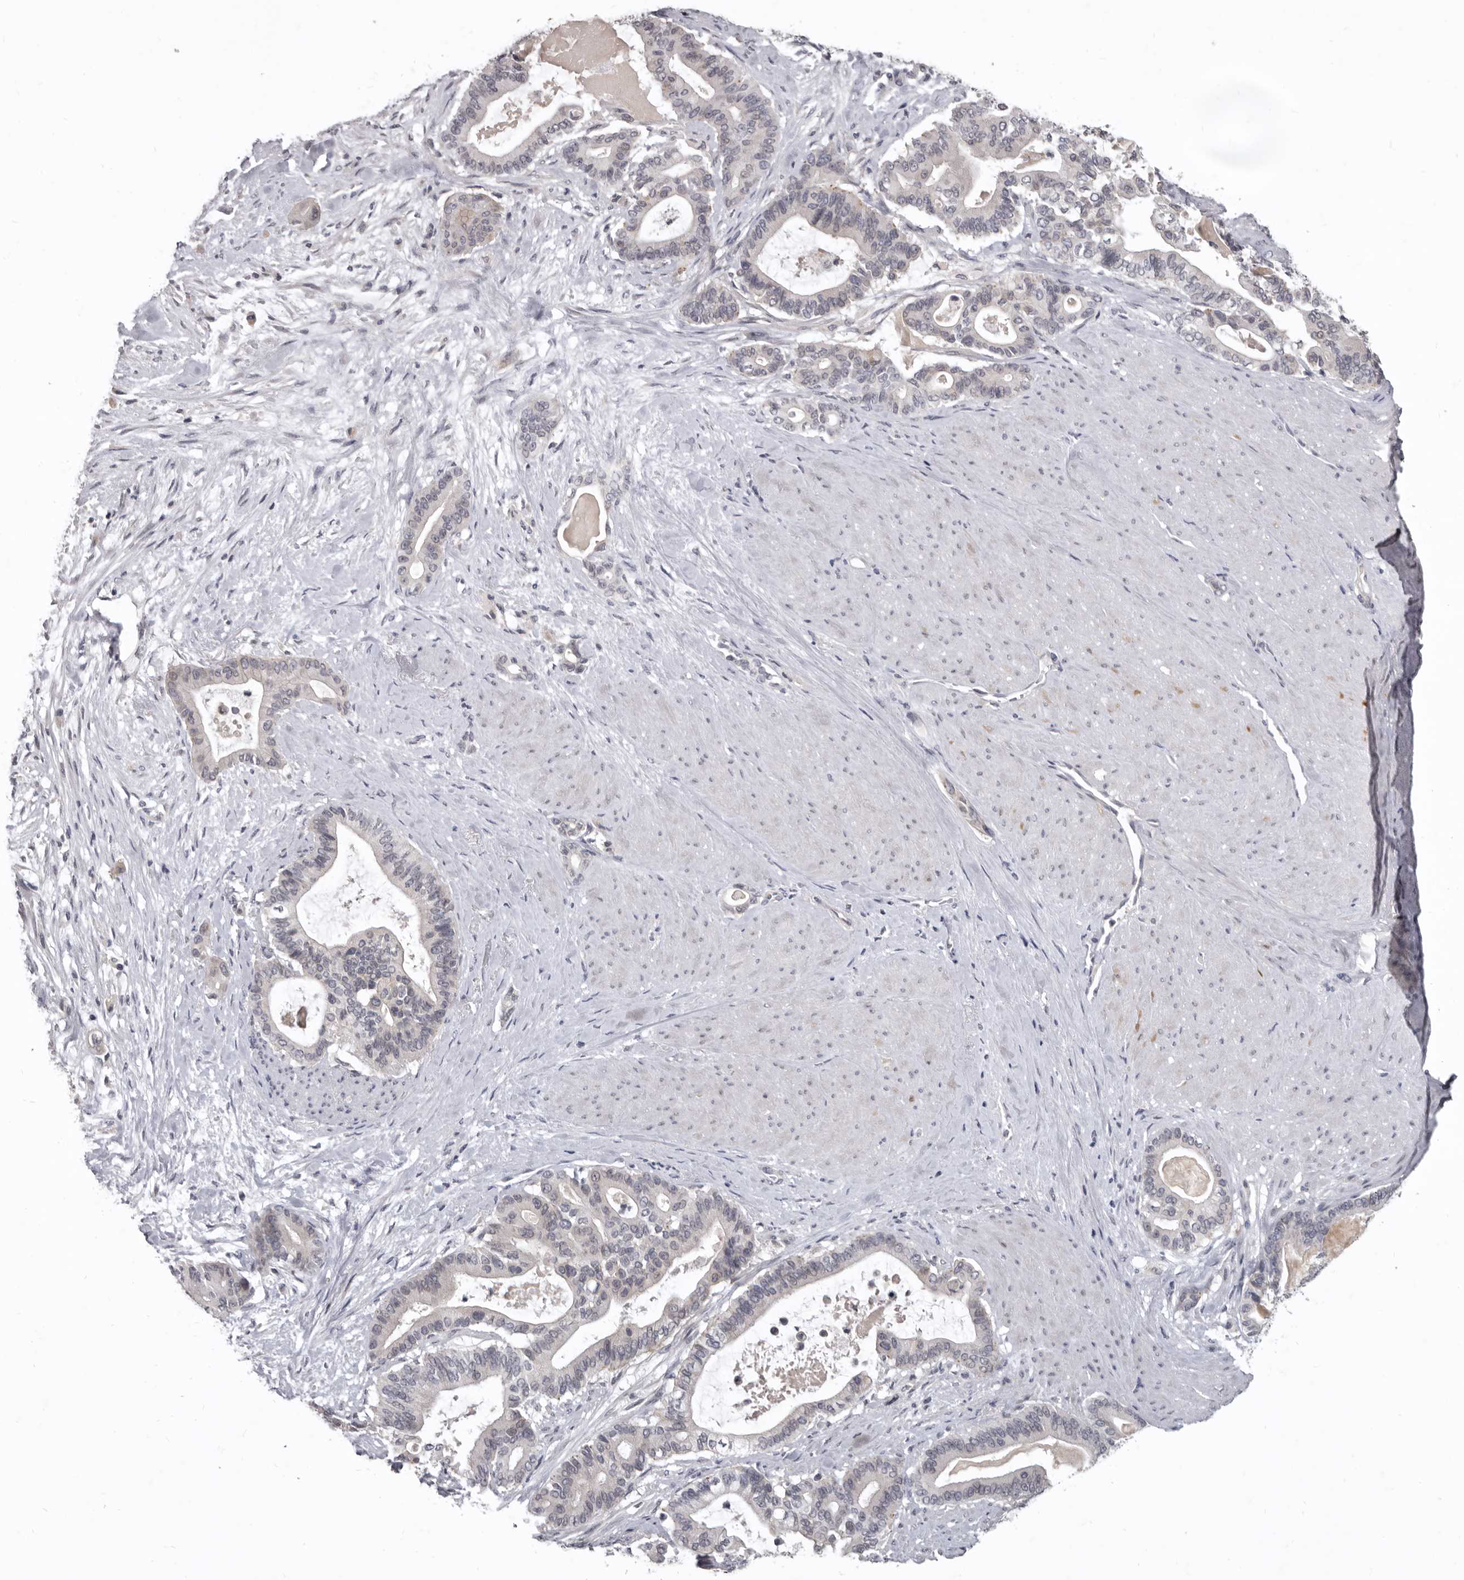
{"staining": {"intensity": "negative", "quantity": "none", "location": "none"}, "tissue": "pancreatic cancer", "cell_type": "Tumor cells", "image_type": "cancer", "snomed": [{"axis": "morphology", "description": "Adenocarcinoma, NOS"}, {"axis": "topography", "description": "Pancreas"}], "caption": "Image shows no protein positivity in tumor cells of adenocarcinoma (pancreatic) tissue. The staining was performed using DAB (3,3'-diaminobenzidine) to visualize the protein expression in brown, while the nuclei were stained in blue with hematoxylin (Magnification: 20x).", "gene": "SULT1E1", "patient": {"sex": "male", "age": 63}}